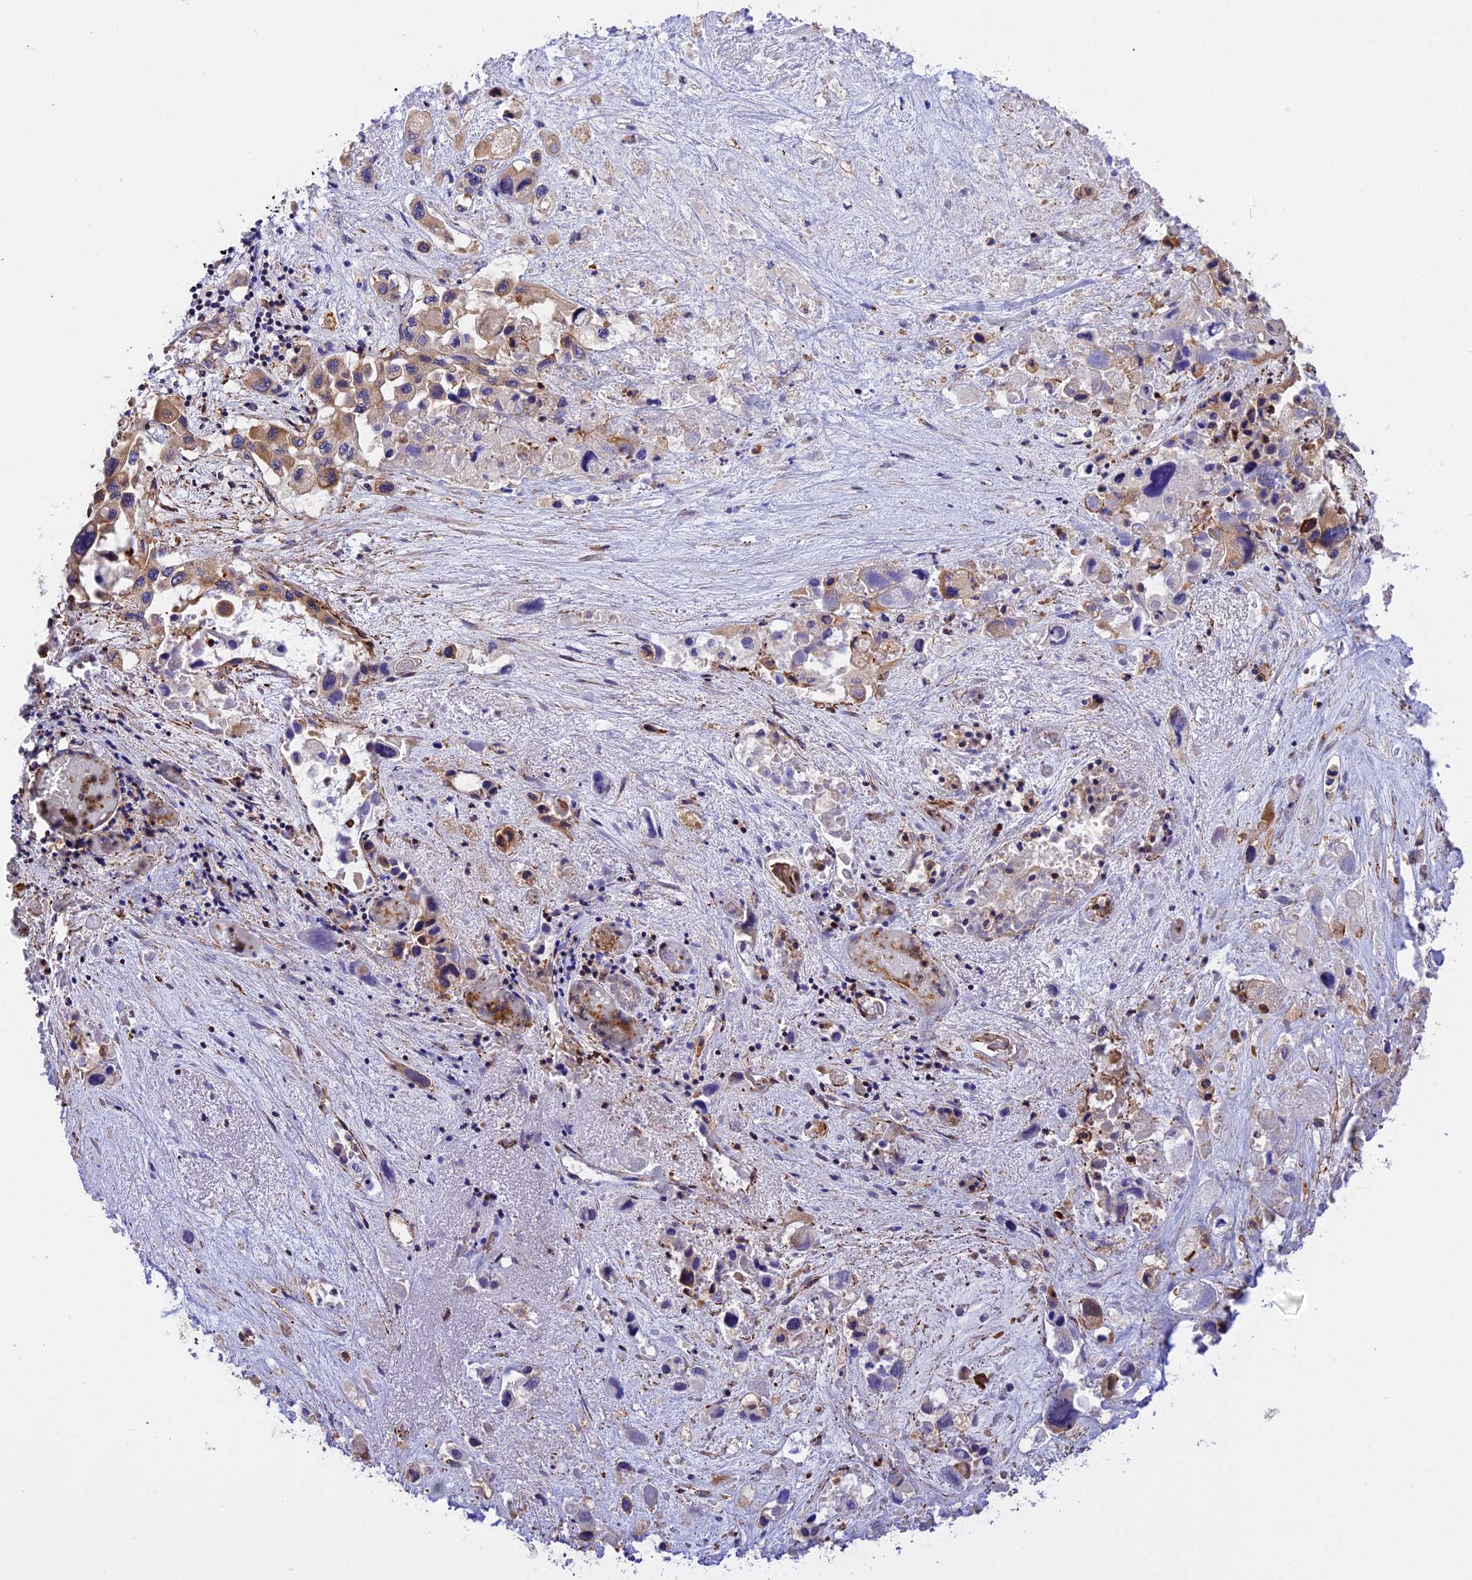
{"staining": {"intensity": "weak", "quantity": "25%-75%", "location": "cytoplasmic/membranous"}, "tissue": "pancreatic cancer", "cell_type": "Tumor cells", "image_type": "cancer", "snomed": [{"axis": "morphology", "description": "Adenocarcinoma, NOS"}, {"axis": "topography", "description": "Pancreas"}], "caption": "A high-resolution histopathology image shows IHC staining of pancreatic adenocarcinoma, which exhibits weak cytoplasmic/membranous positivity in about 25%-75% of tumor cells. (DAB (3,3'-diaminobenzidine) IHC, brown staining for protein, blue staining for nuclei).", "gene": "C5orf22", "patient": {"sex": "male", "age": 92}}